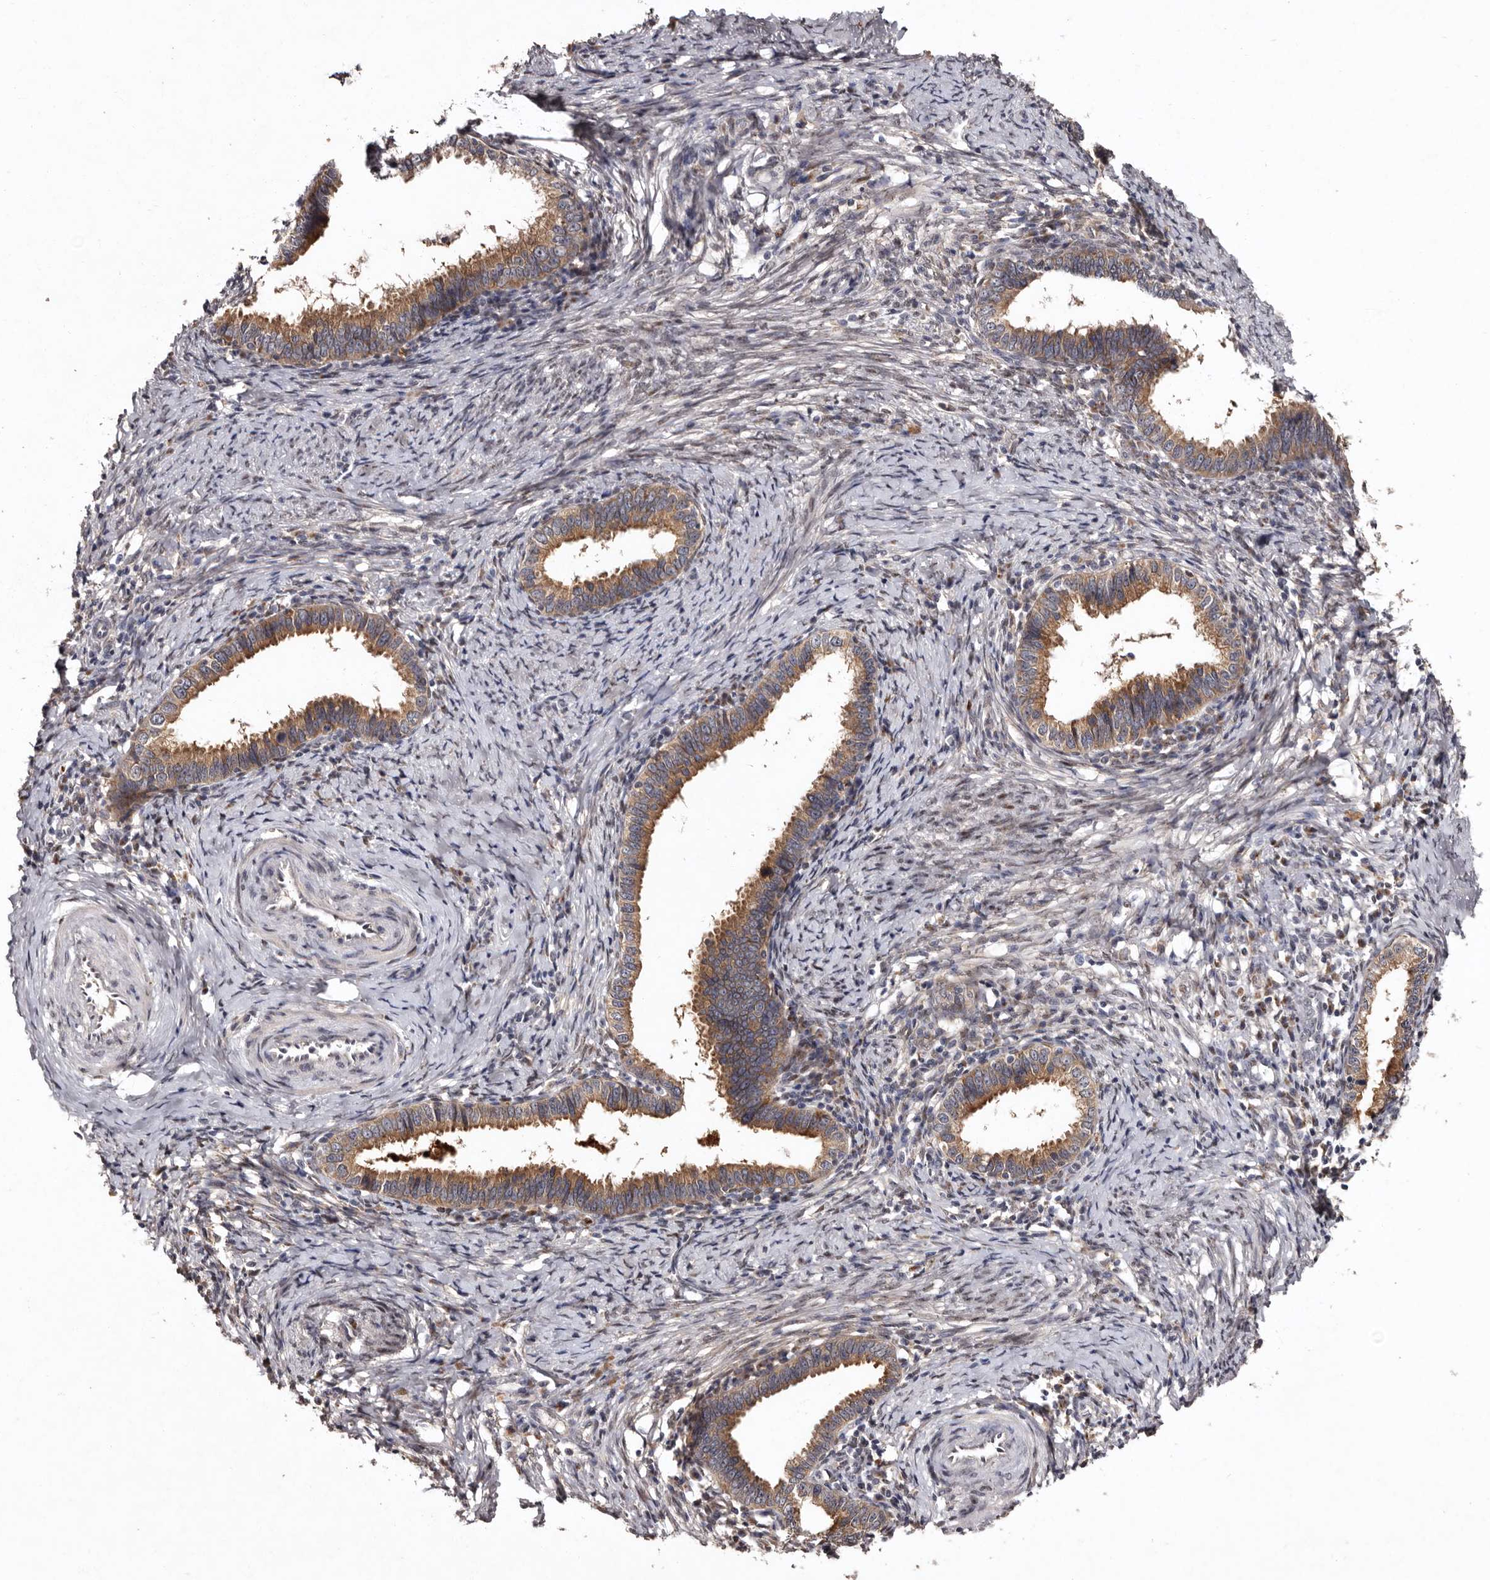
{"staining": {"intensity": "moderate", "quantity": ">75%", "location": "cytoplasmic/membranous"}, "tissue": "cervical cancer", "cell_type": "Tumor cells", "image_type": "cancer", "snomed": [{"axis": "morphology", "description": "Adenocarcinoma, NOS"}, {"axis": "topography", "description": "Cervix"}], "caption": "This image displays cervical adenocarcinoma stained with immunohistochemistry (IHC) to label a protein in brown. The cytoplasmic/membranous of tumor cells show moderate positivity for the protein. Nuclei are counter-stained blue.", "gene": "FAM91A1", "patient": {"sex": "female", "age": 36}}